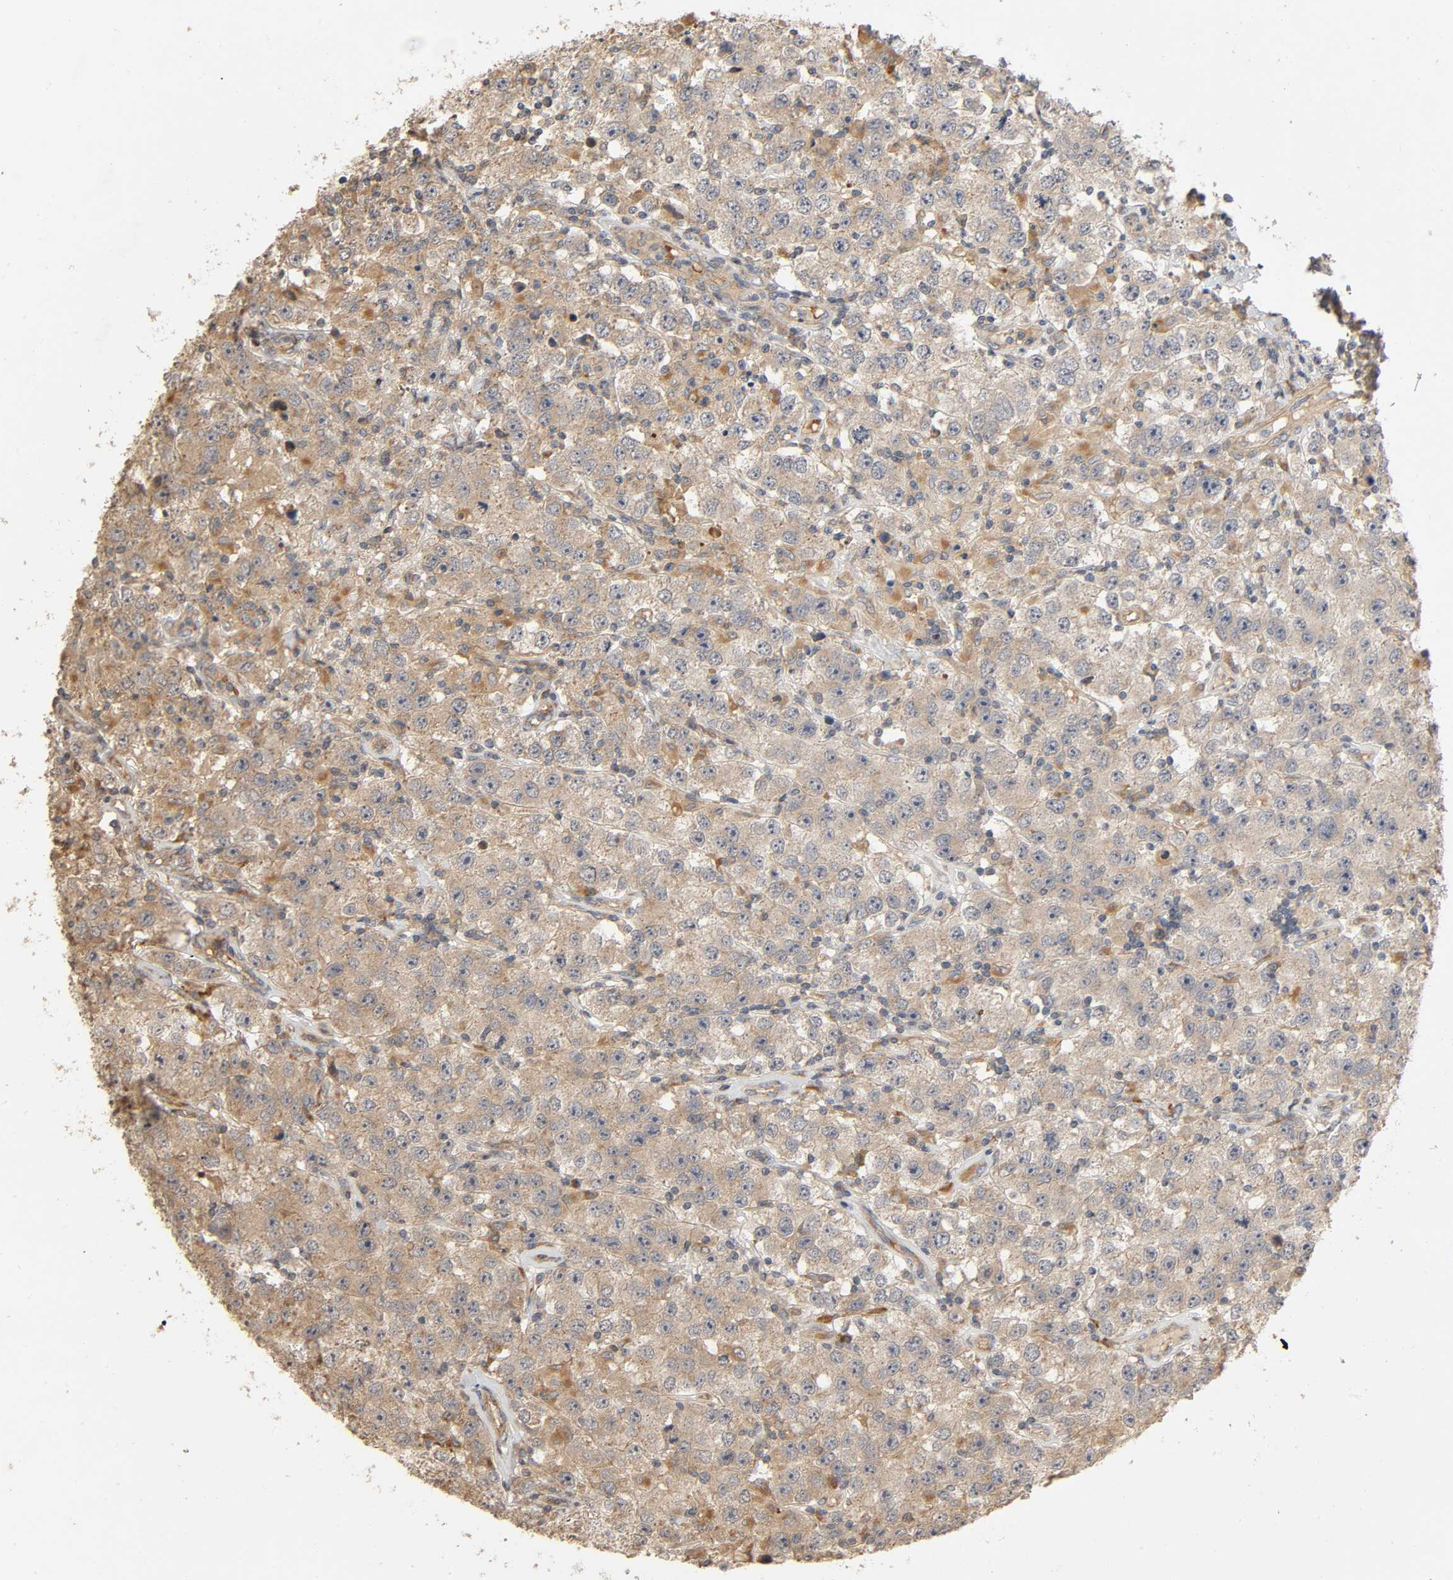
{"staining": {"intensity": "weak", "quantity": ">75%", "location": "cytoplasmic/membranous"}, "tissue": "testis cancer", "cell_type": "Tumor cells", "image_type": "cancer", "snomed": [{"axis": "morphology", "description": "Seminoma, NOS"}, {"axis": "topography", "description": "Testis"}], "caption": "Immunohistochemistry (IHC) staining of testis cancer, which shows low levels of weak cytoplasmic/membranous expression in approximately >75% of tumor cells indicating weak cytoplasmic/membranous protein expression. The staining was performed using DAB (brown) for protein detection and nuclei were counterstained in hematoxylin (blue).", "gene": "SGSM1", "patient": {"sex": "male", "age": 52}}